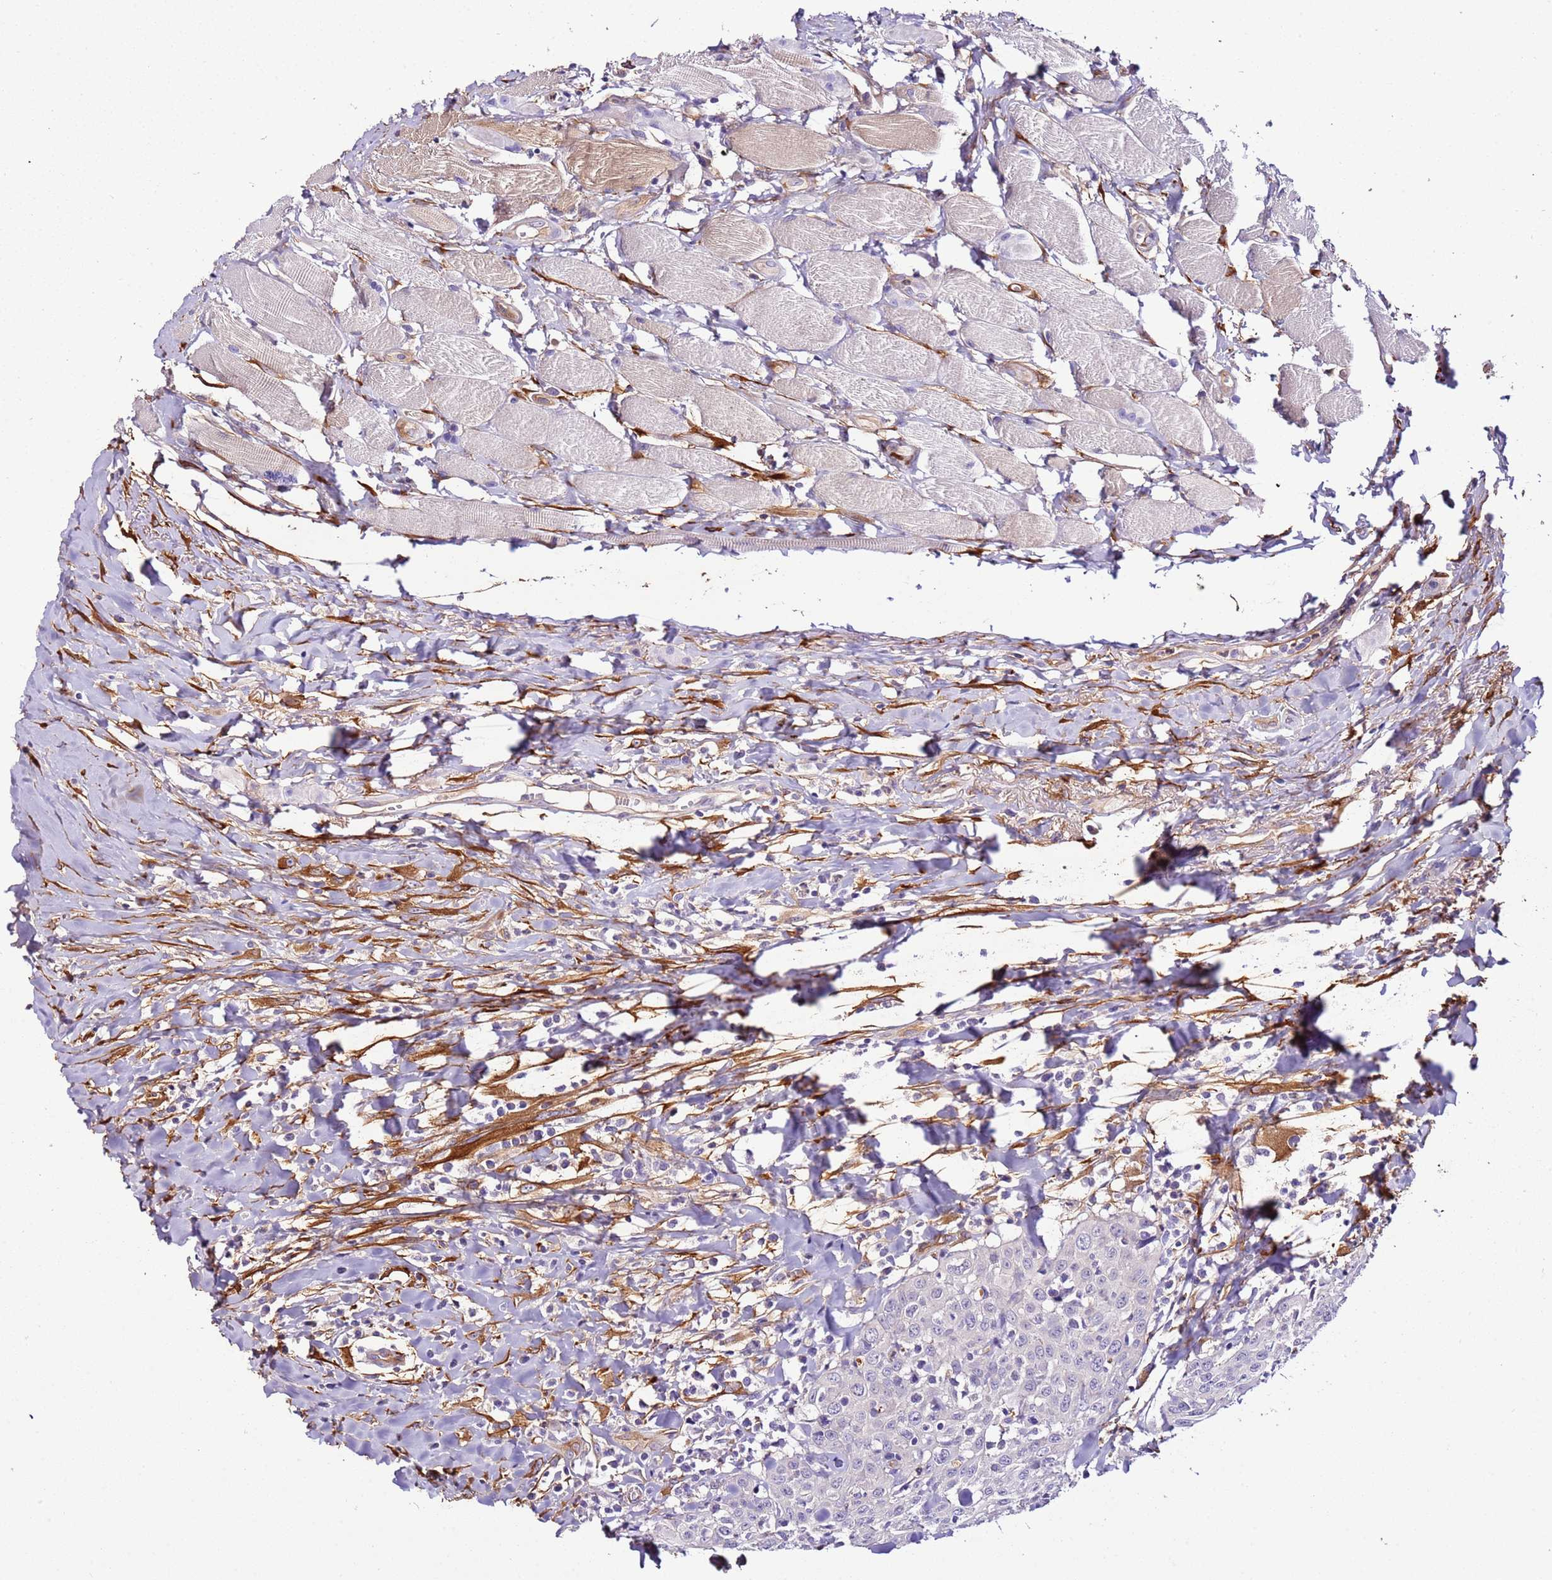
{"staining": {"intensity": "negative", "quantity": "none", "location": "none"}, "tissue": "head and neck cancer", "cell_type": "Tumor cells", "image_type": "cancer", "snomed": [{"axis": "morphology", "description": "Normal tissue, NOS"}, {"axis": "morphology", "description": "Squamous cell carcinoma, NOS"}, {"axis": "topography", "description": "Oral tissue"}, {"axis": "topography", "description": "Head-Neck"}], "caption": "Histopathology image shows no protein expression in tumor cells of squamous cell carcinoma (head and neck) tissue. Nuclei are stained in blue.", "gene": "FAM174C", "patient": {"sex": "female", "age": 70}}